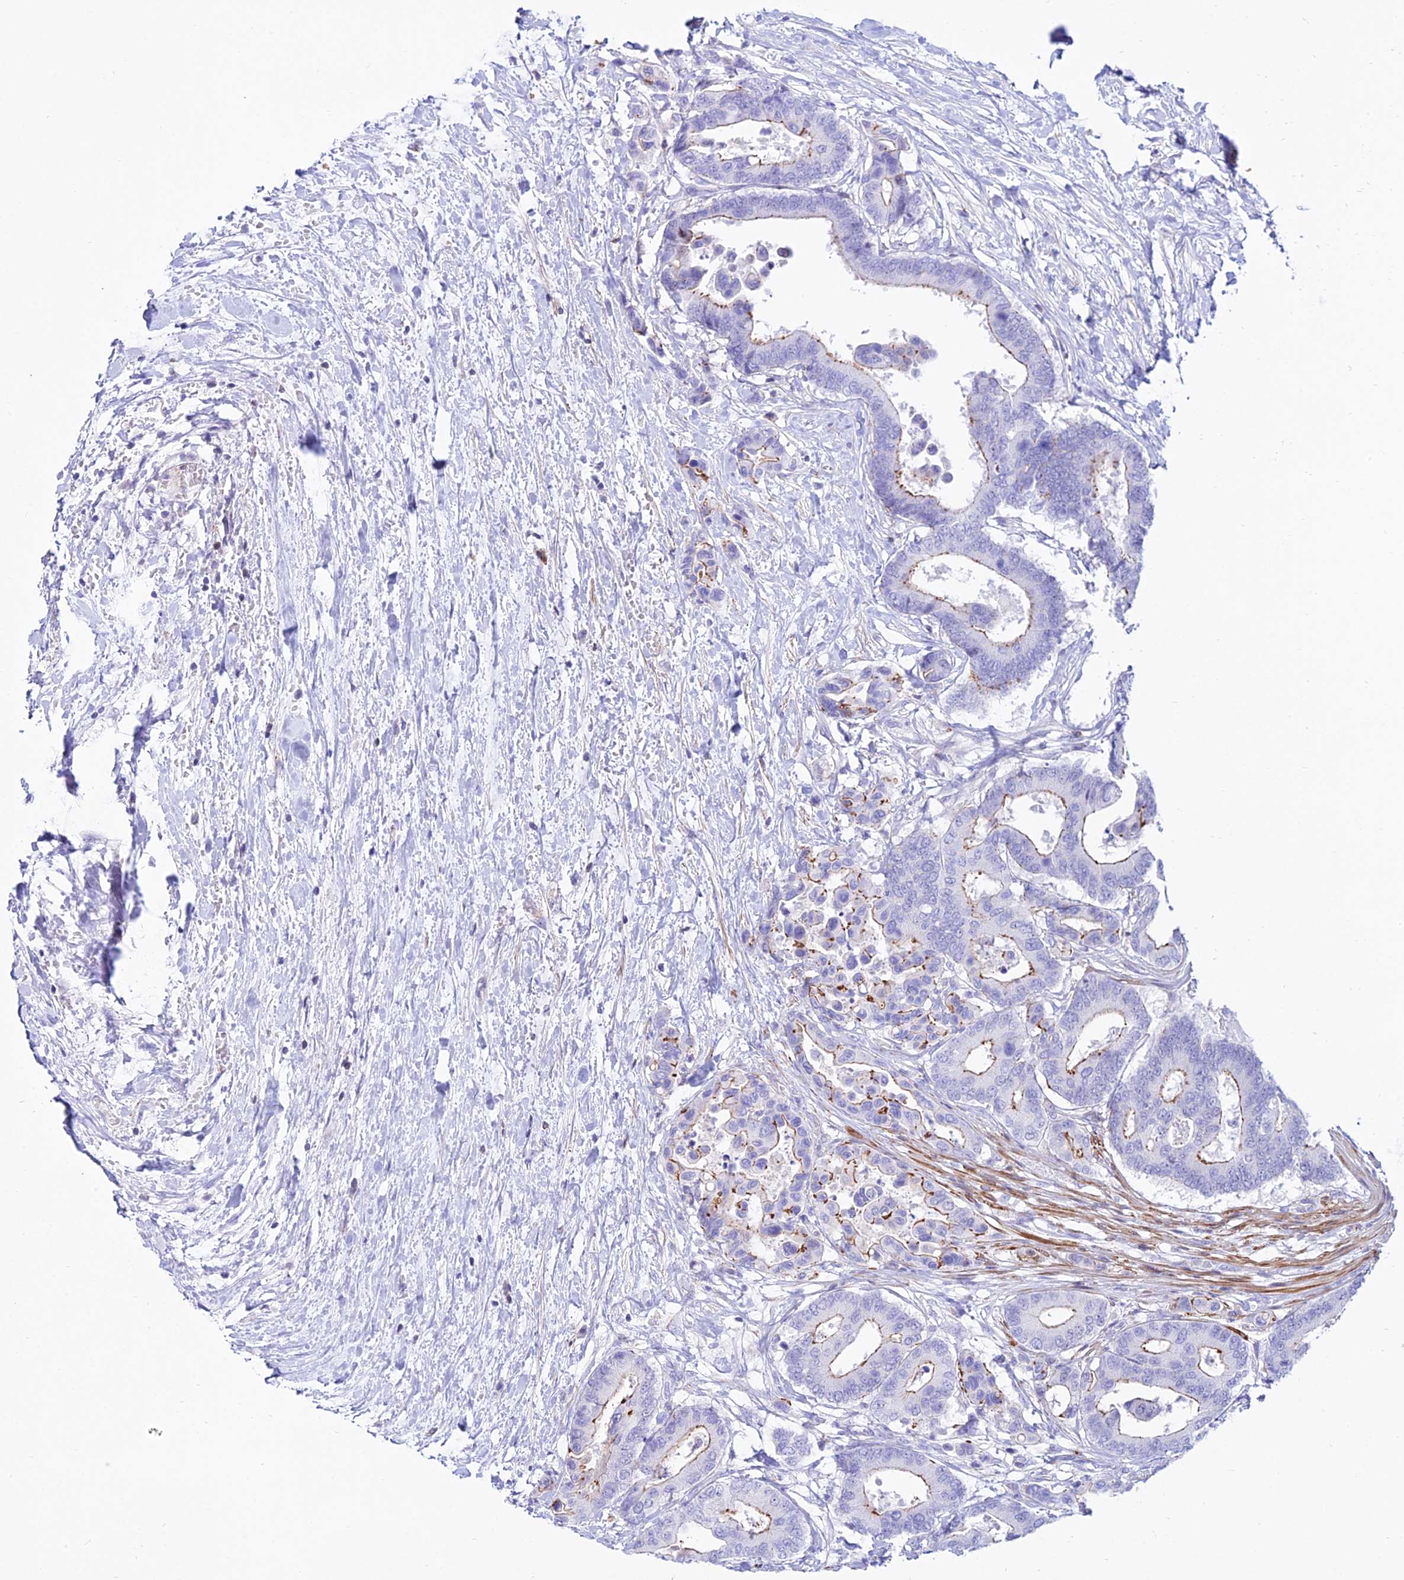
{"staining": {"intensity": "moderate", "quantity": "<25%", "location": "cytoplasmic/membranous"}, "tissue": "colorectal cancer", "cell_type": "Tumor cells", "image_type": "cancer", "snomed": [{"axis": "morphology", "description": "Normal tissue, NOS"}, {"axis": "morphology", "description": "Adenocarcinoma, NOS"}, {"axis": "topography", "description": "Colon"}], "caption": "Approximately <25% of tumor cells in colorectal cancer (adenocarcinoma) exhibit moderate cytoplasmic/membranous protein staining as visualized by brown immunohistochemical staining.", "gene": "DLX1", "patient": {"sex": "male", "age": 82}}